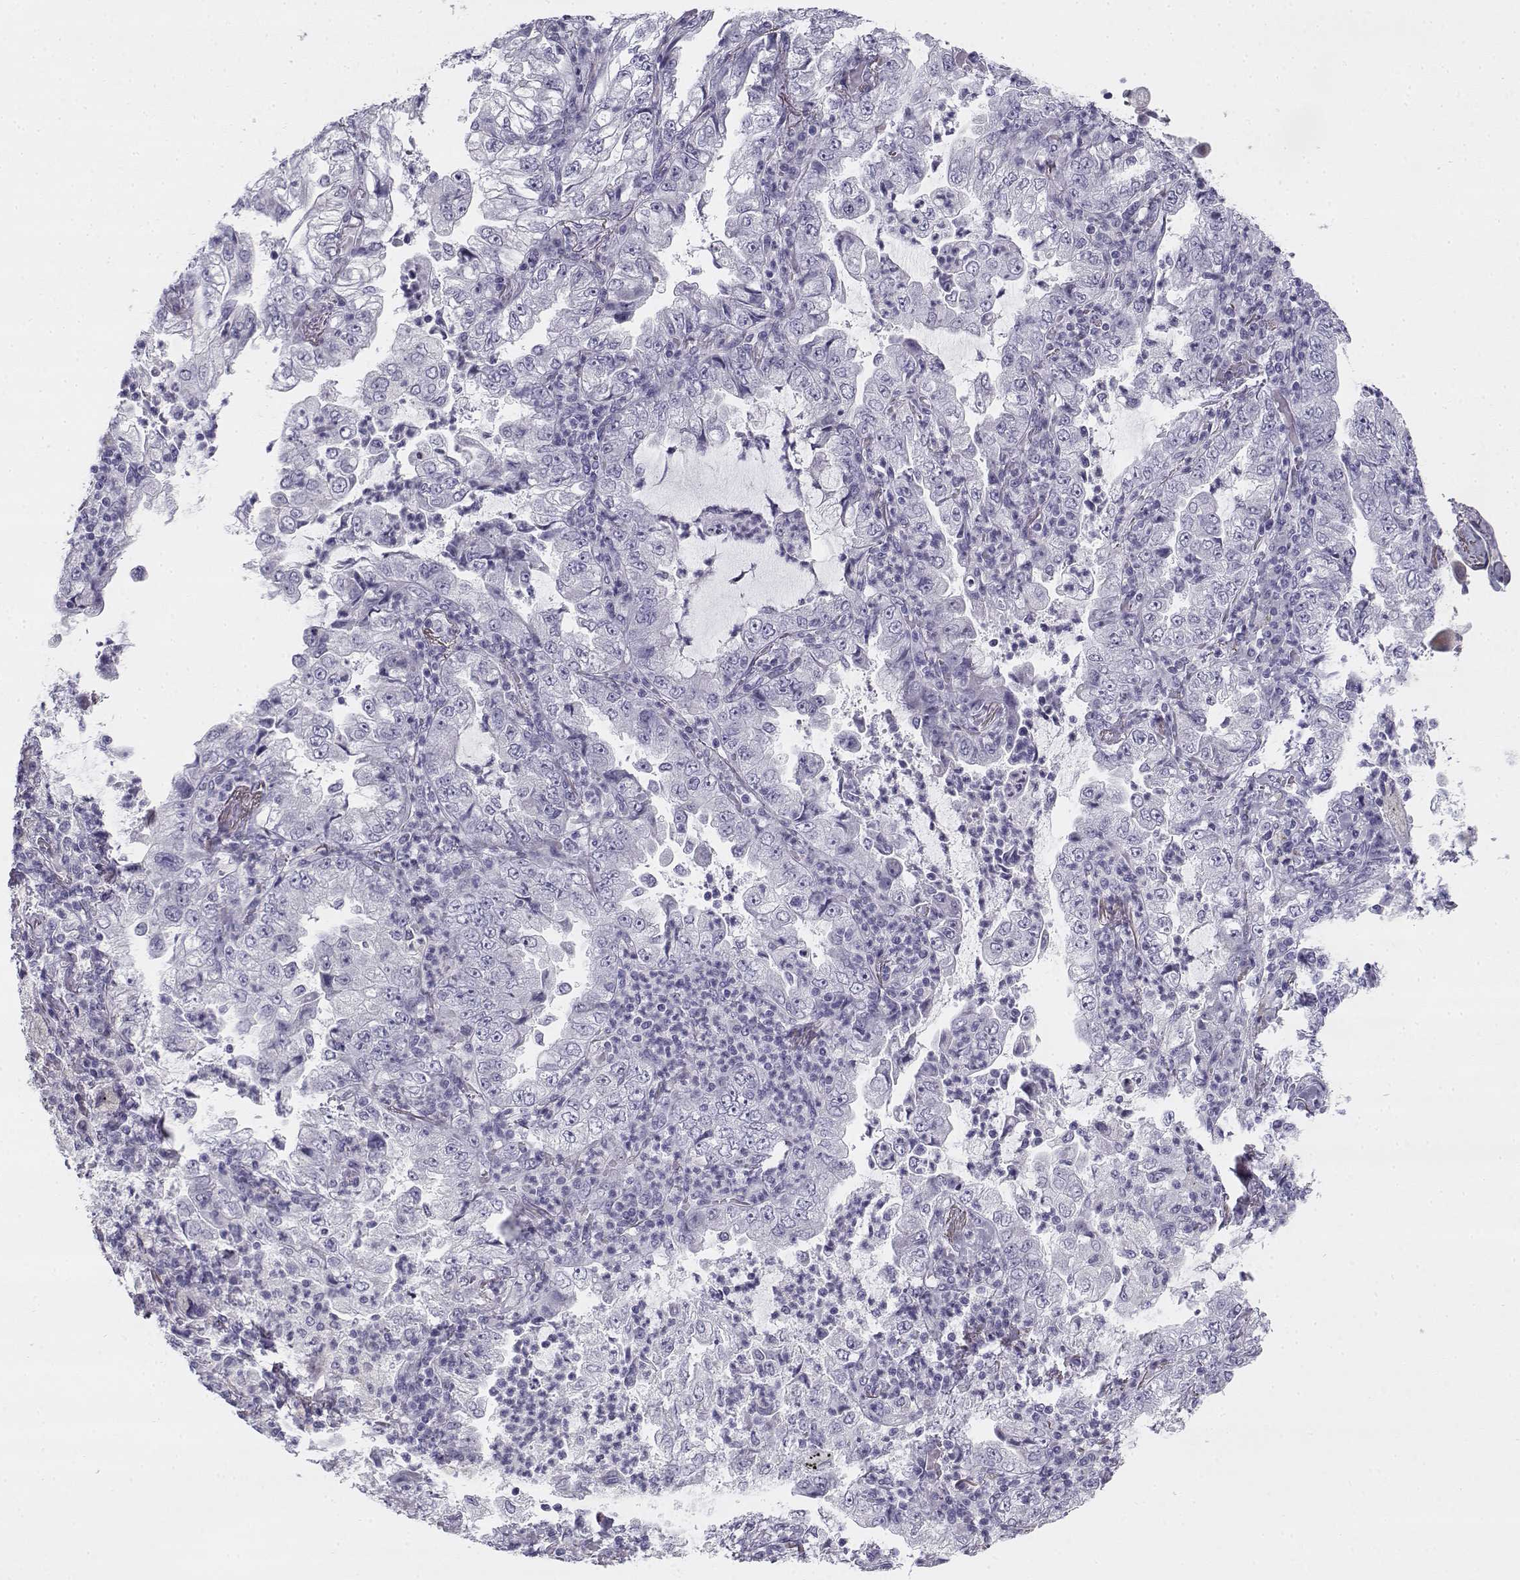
{"staining": {"intensity": "negative", "quantity": "none", "location": "none"}, "tissue": "lung cancer", "cell_type": "Tumor cells", "image_type": "cancer", "snomed": [{"axis": "morphology", "description": "Adenocarcinoma, NOS"}, {"axis": "topography", "description": "Lung"}], "caption": "The photomicrograph displays no significant positivity in tumor cells of adenocarcinoma (lung).", "gene": "CREB3L3", "patient": {"sex": "female", "age": 73}}